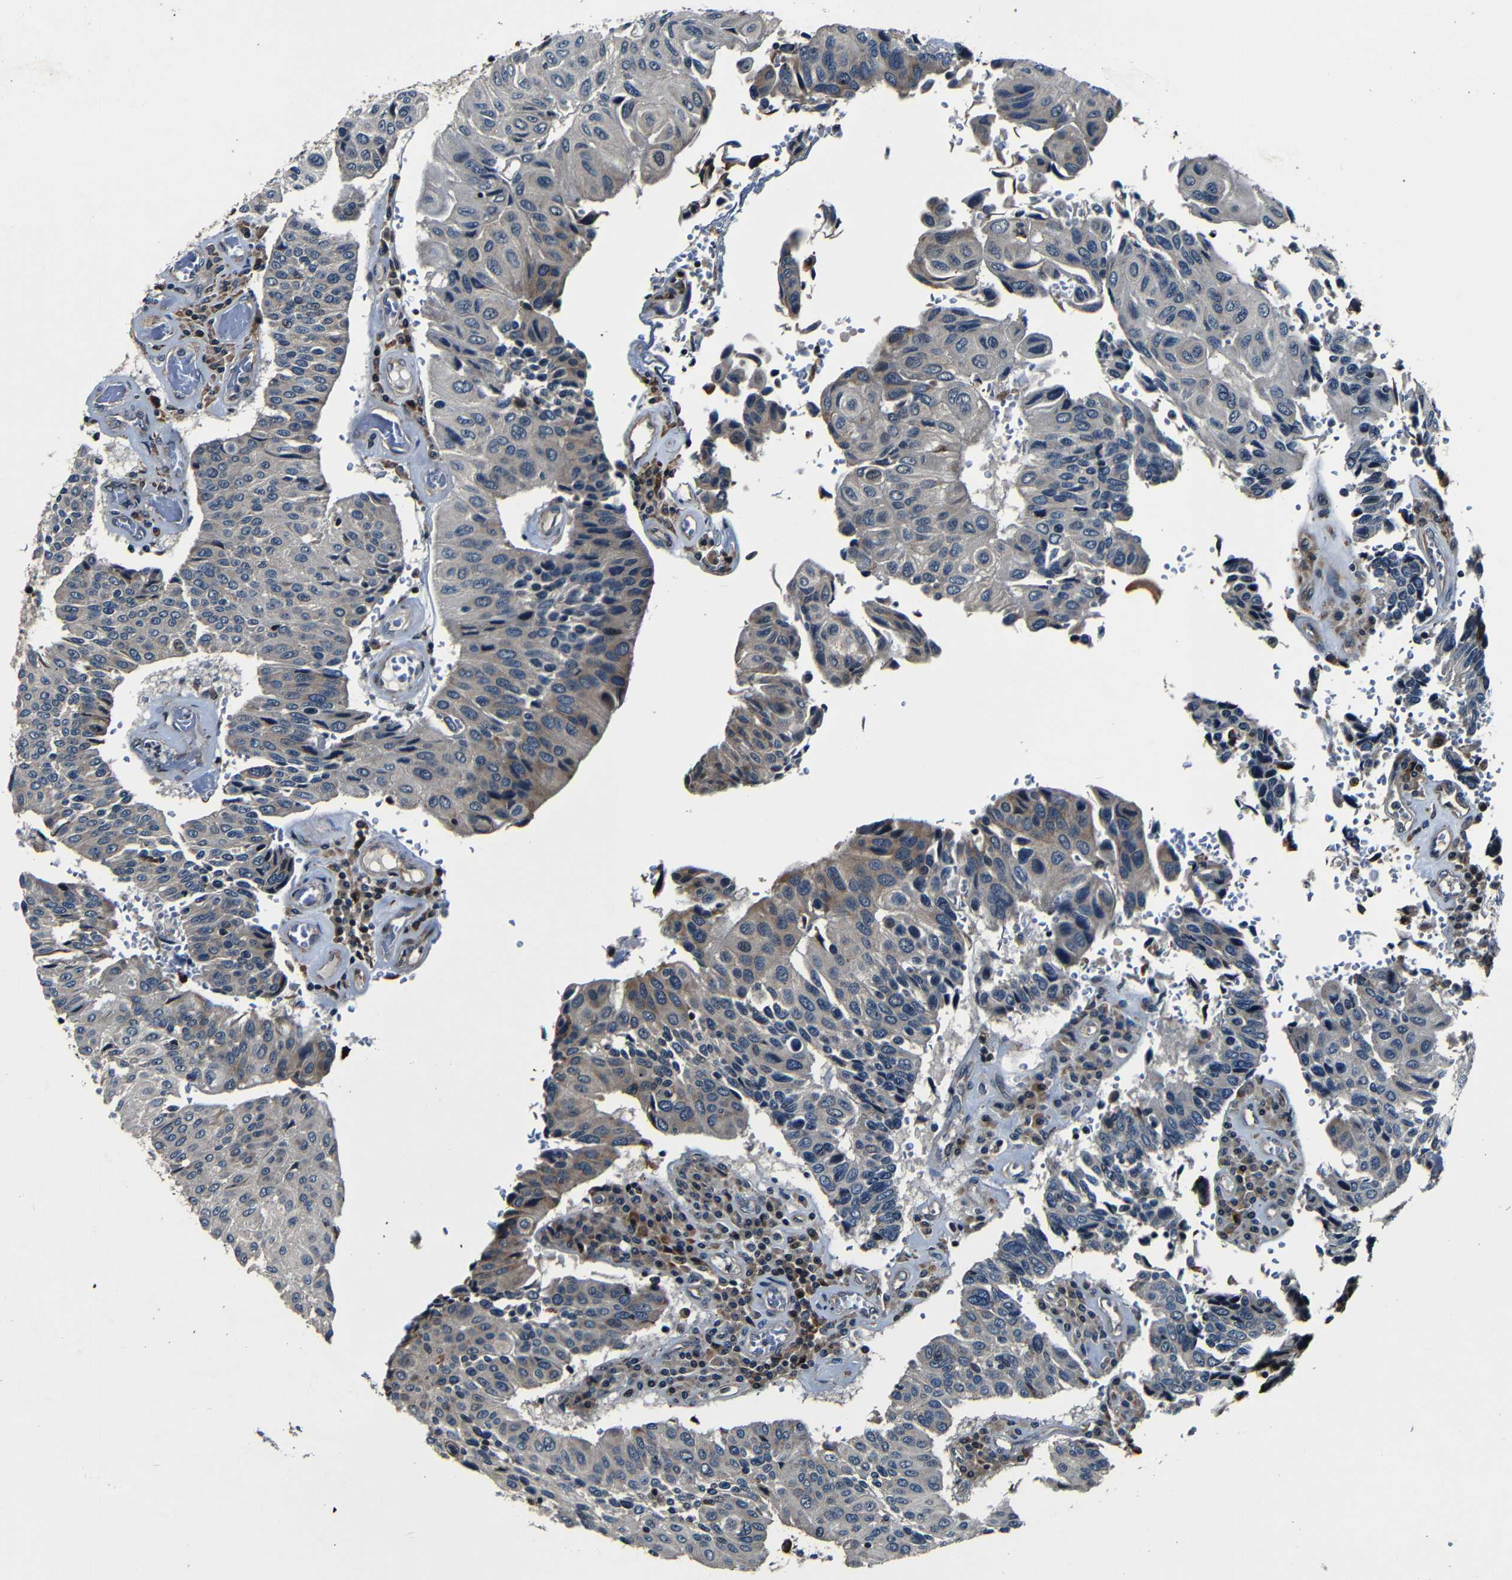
{"staining": {"intensity": "moderate", "quantity": "25%-75%", "location": "cytoplasmic/membranous"}, "tissue": "urothelial cancer", "cell_type": "Tumor cells", "image_type": "cancer", "snomed": [{"axis": "morphology", "description": "Urothelial carcinoma, High grade"}, {"axis": "topography", "description": "Urinary bladder"}], "caption": "IHC photomicrograph of neoplastic tissue: high-grade urothelial carcinoma stained using immunohistochemistry displays medium levels of moderate protein expression localized specifically in the cytoplasmic/membranous of tumor cells, appearing as a cytoplasmic/membranous brown color.", "gene": "NCBP3", "patient": {"sex": "male", "age": 66}}